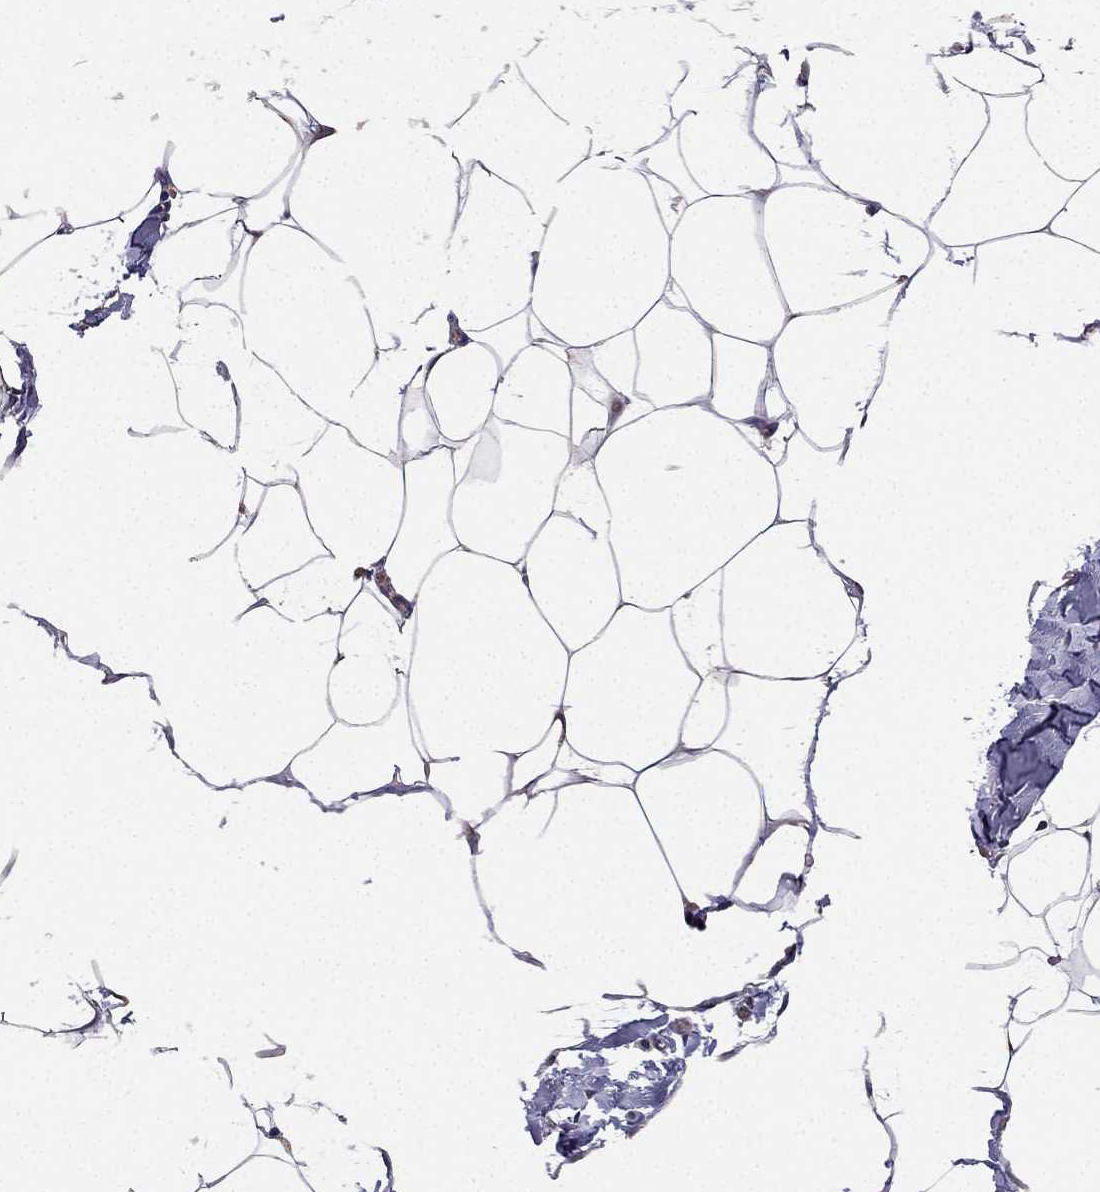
{"staining": {"intensity": "negative", "quantity": "none", "location": "none"}, "tissue": "adipose tissue", "cell_type": "Adipocytes", "image_type": "normal", "snomed": [{"axis": "morphology", "description": "Normal tissue, NOS"}, {"axis": "topography", "description": "Adipose tissue"}], "caption": "The histopathology image displays no staining of adipocytes in benign adipose tissue.", "gene": "B4GALT7", "patient": {"sex": "male", "age": 57}}